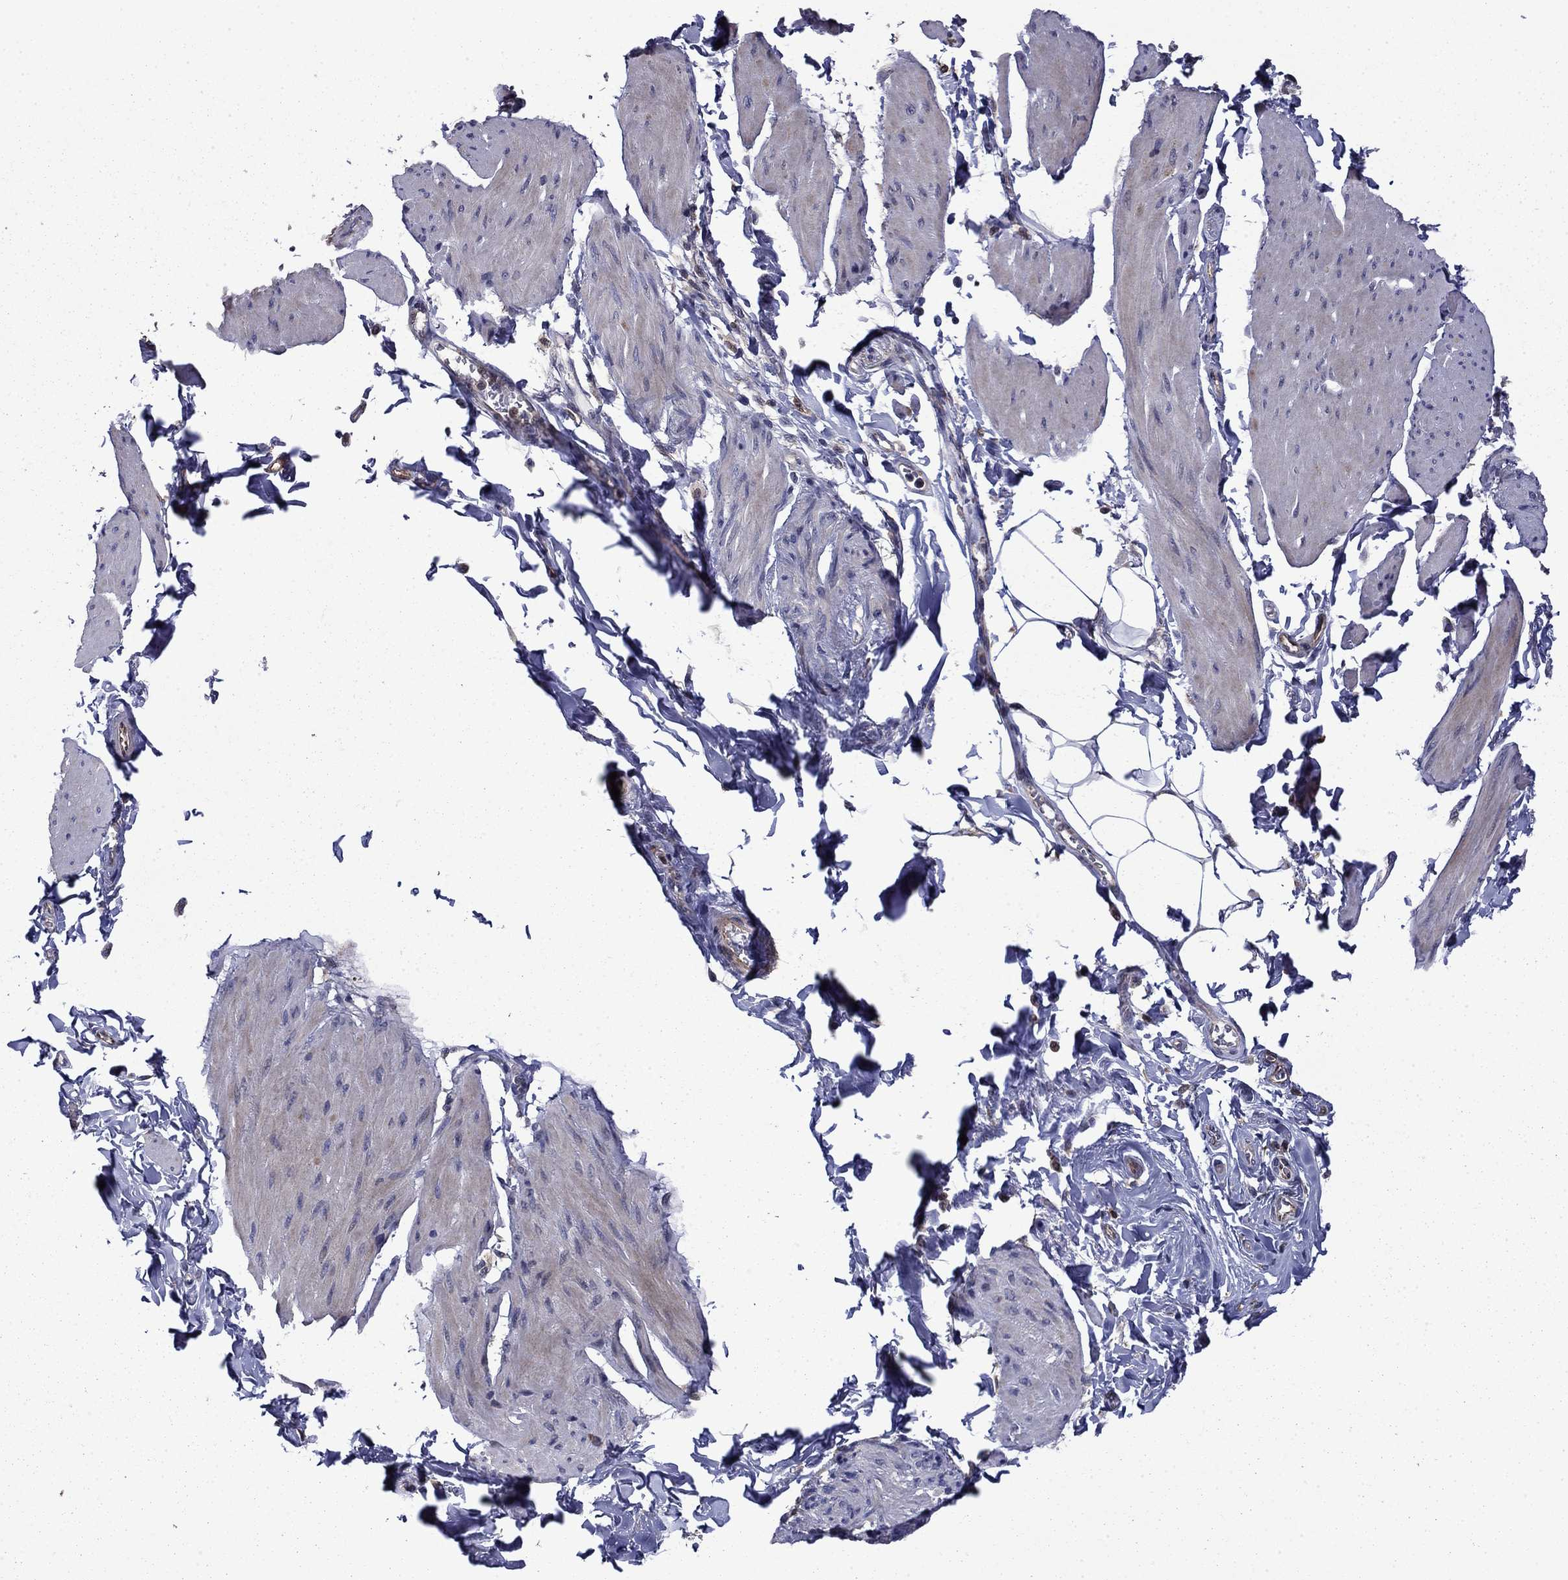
{"staining": {"intensity": "negative", "quantity": "none", "location": "none"}, "tissue": "smooth muscle", "cell_type": "Smooth muscle cells", "image_type": "normal", "snomed": [{"axis": "morphology", "description": "Normal tissue, NOS"}, {"axis": "topography", "description": "Adipose tissue"}, {"axis": "topography", "description": "Smooth muscle"}, {"axis": "topography", "description": "Peripheral nerve tissue"}], "caption": "DAB (3,3'-diaminobenzidine) immunohistochemical staining of benign smooth muscle displays no significant expression in smooth muscle cells.", "gene": "TPMT", "patient": {"sex": "male", "age": 83}}